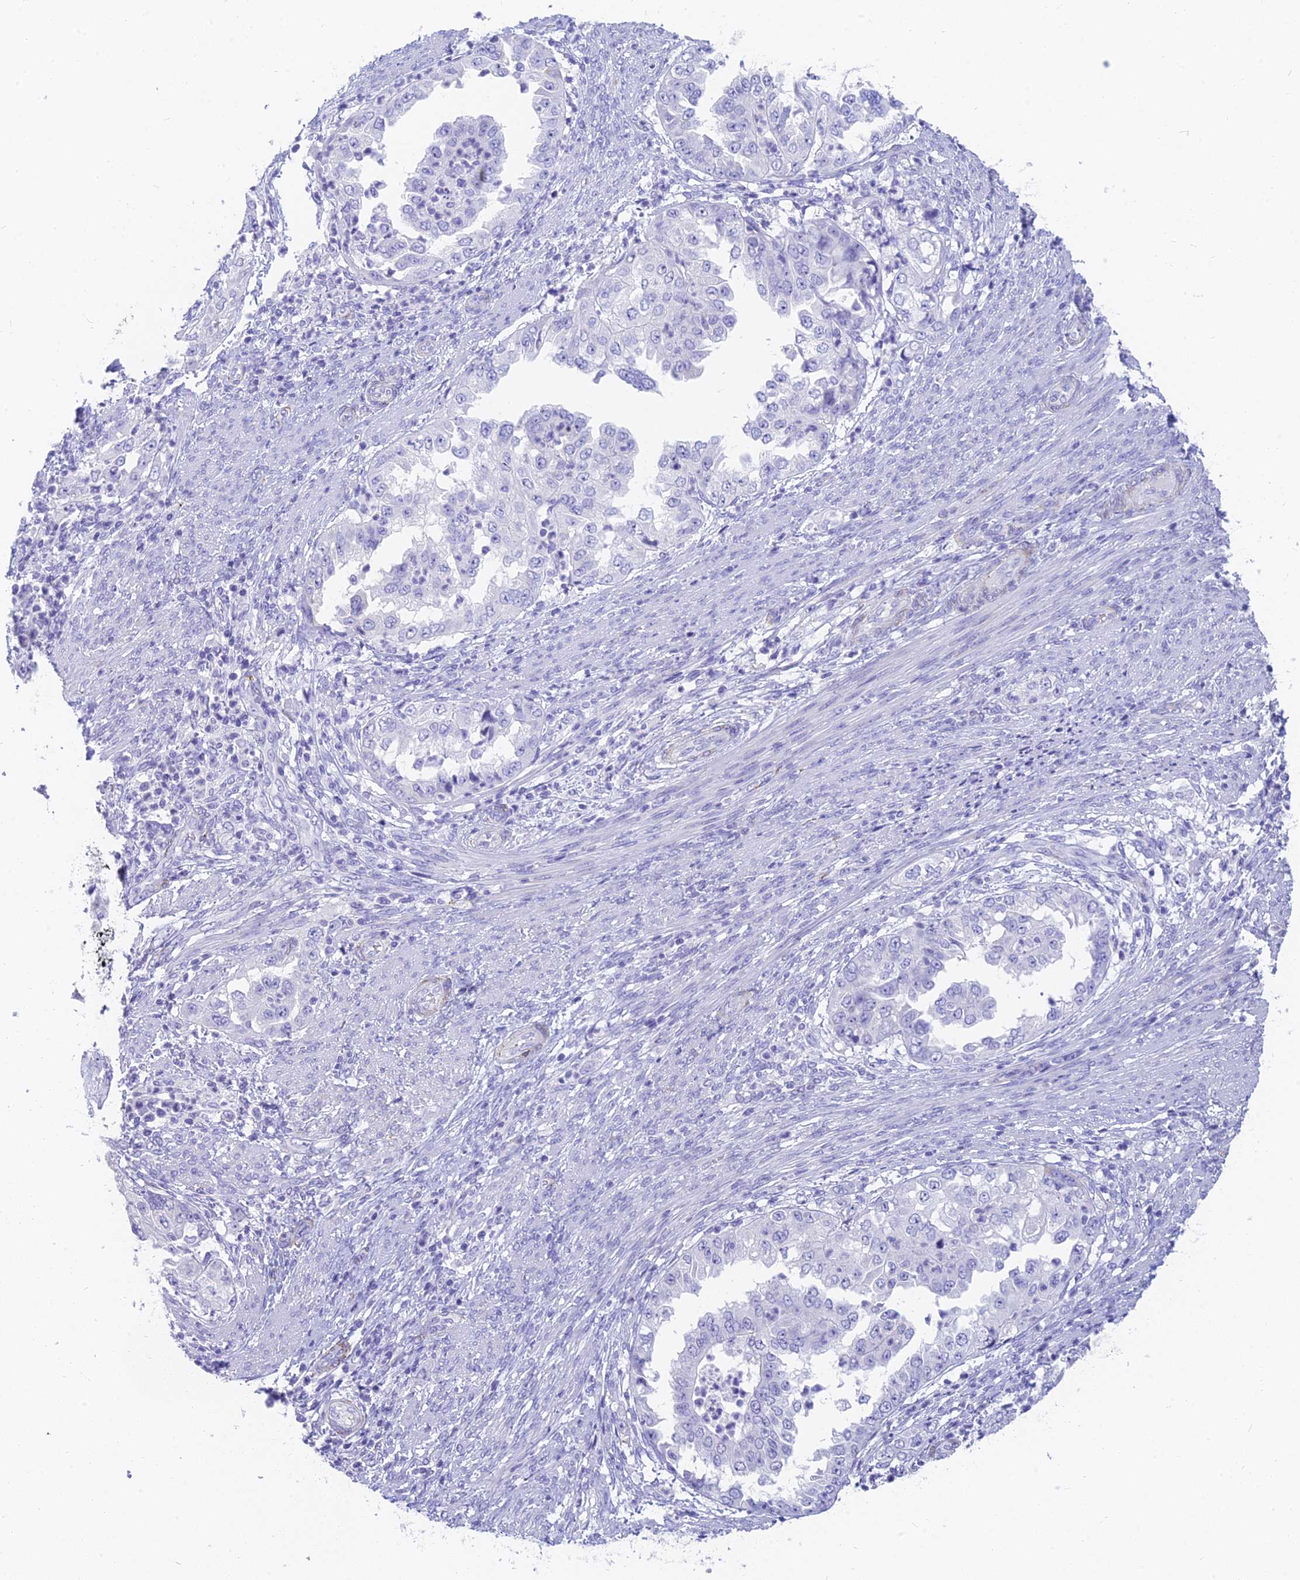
{"staining": {"intensity": "negative", "quantity": "none", "location": "none"}, "tissue": "endometrial cancer", "cell_type": "Tumor cells", "image_type": "cancer", "snomed": [{"axis": "morphology", "description": "Adenocarcinoma, NOS"}, {"axis": "topography", "description": "Endometrium"}], "caption": "An IHC histopathology image of endometrial adenocarcinoma is shown. There is no staining in tumor cells of endometrial adenocarcinoma.", "gene": "SLC36A2", "patient": {"sex": "female", "age": 85}}